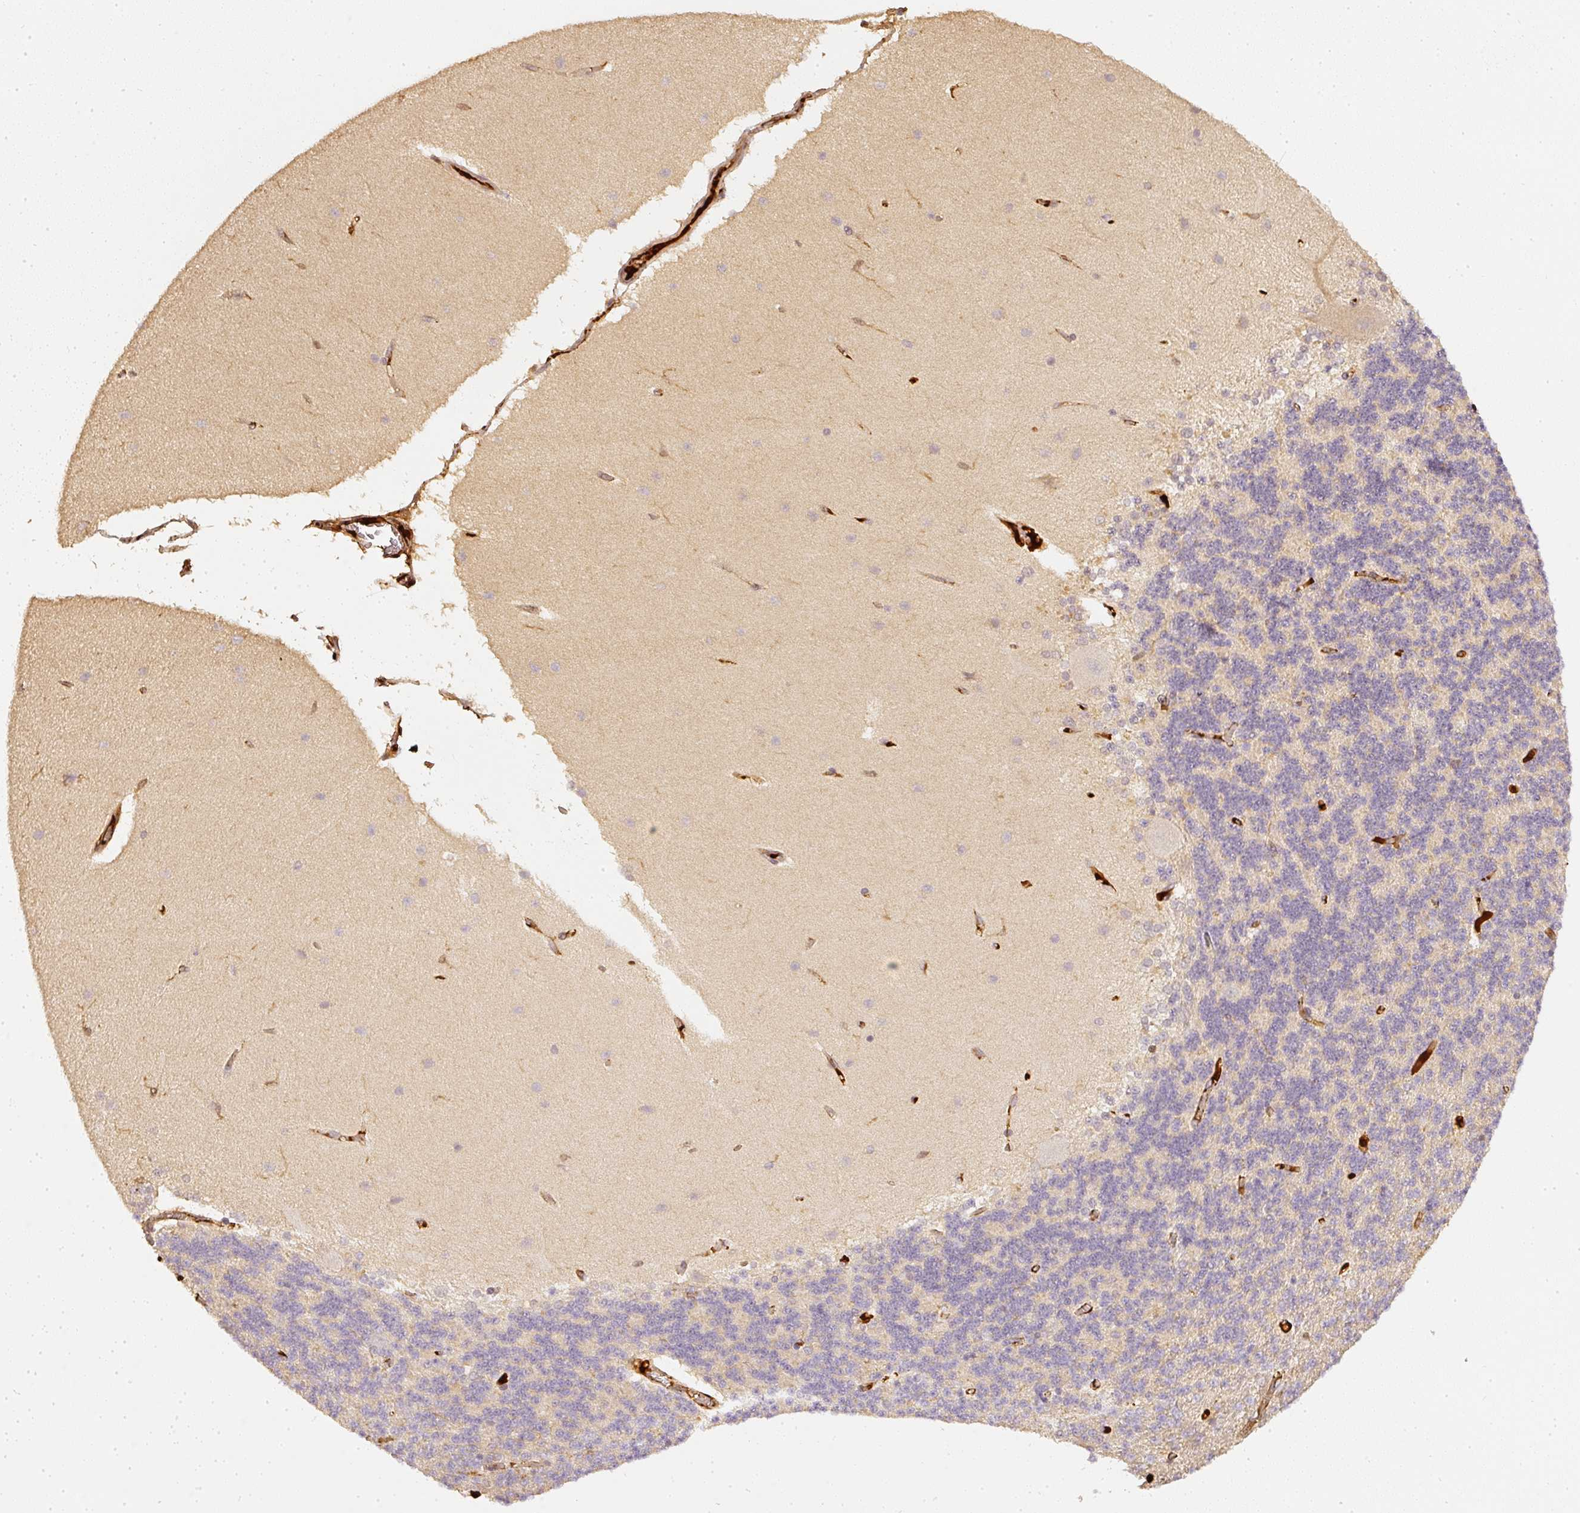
{"staining": {"intensity": "weak", "quantity": "25%-75%", "location": "cytoplasmic/membranous"}, "tissue": "cerebellum", "cell_type": "Cells in granular layer", "image_type": "normal", "snomed": [{"axis": "morphology", "description": "Normal tissue, NOS"}, {"axis": "topography", "description": "Cerebellum"}], "caption": "DAB (3,3'-diaminobenzidine) immunohistochemical staining of unremarkable human cerebellum reveals weak cytoplasmic/membranous protein positivity in approximately 25%-75% of cells in granular layer.", "gene": "PFN1", "patient": {"sex": "female", "age": 54}}